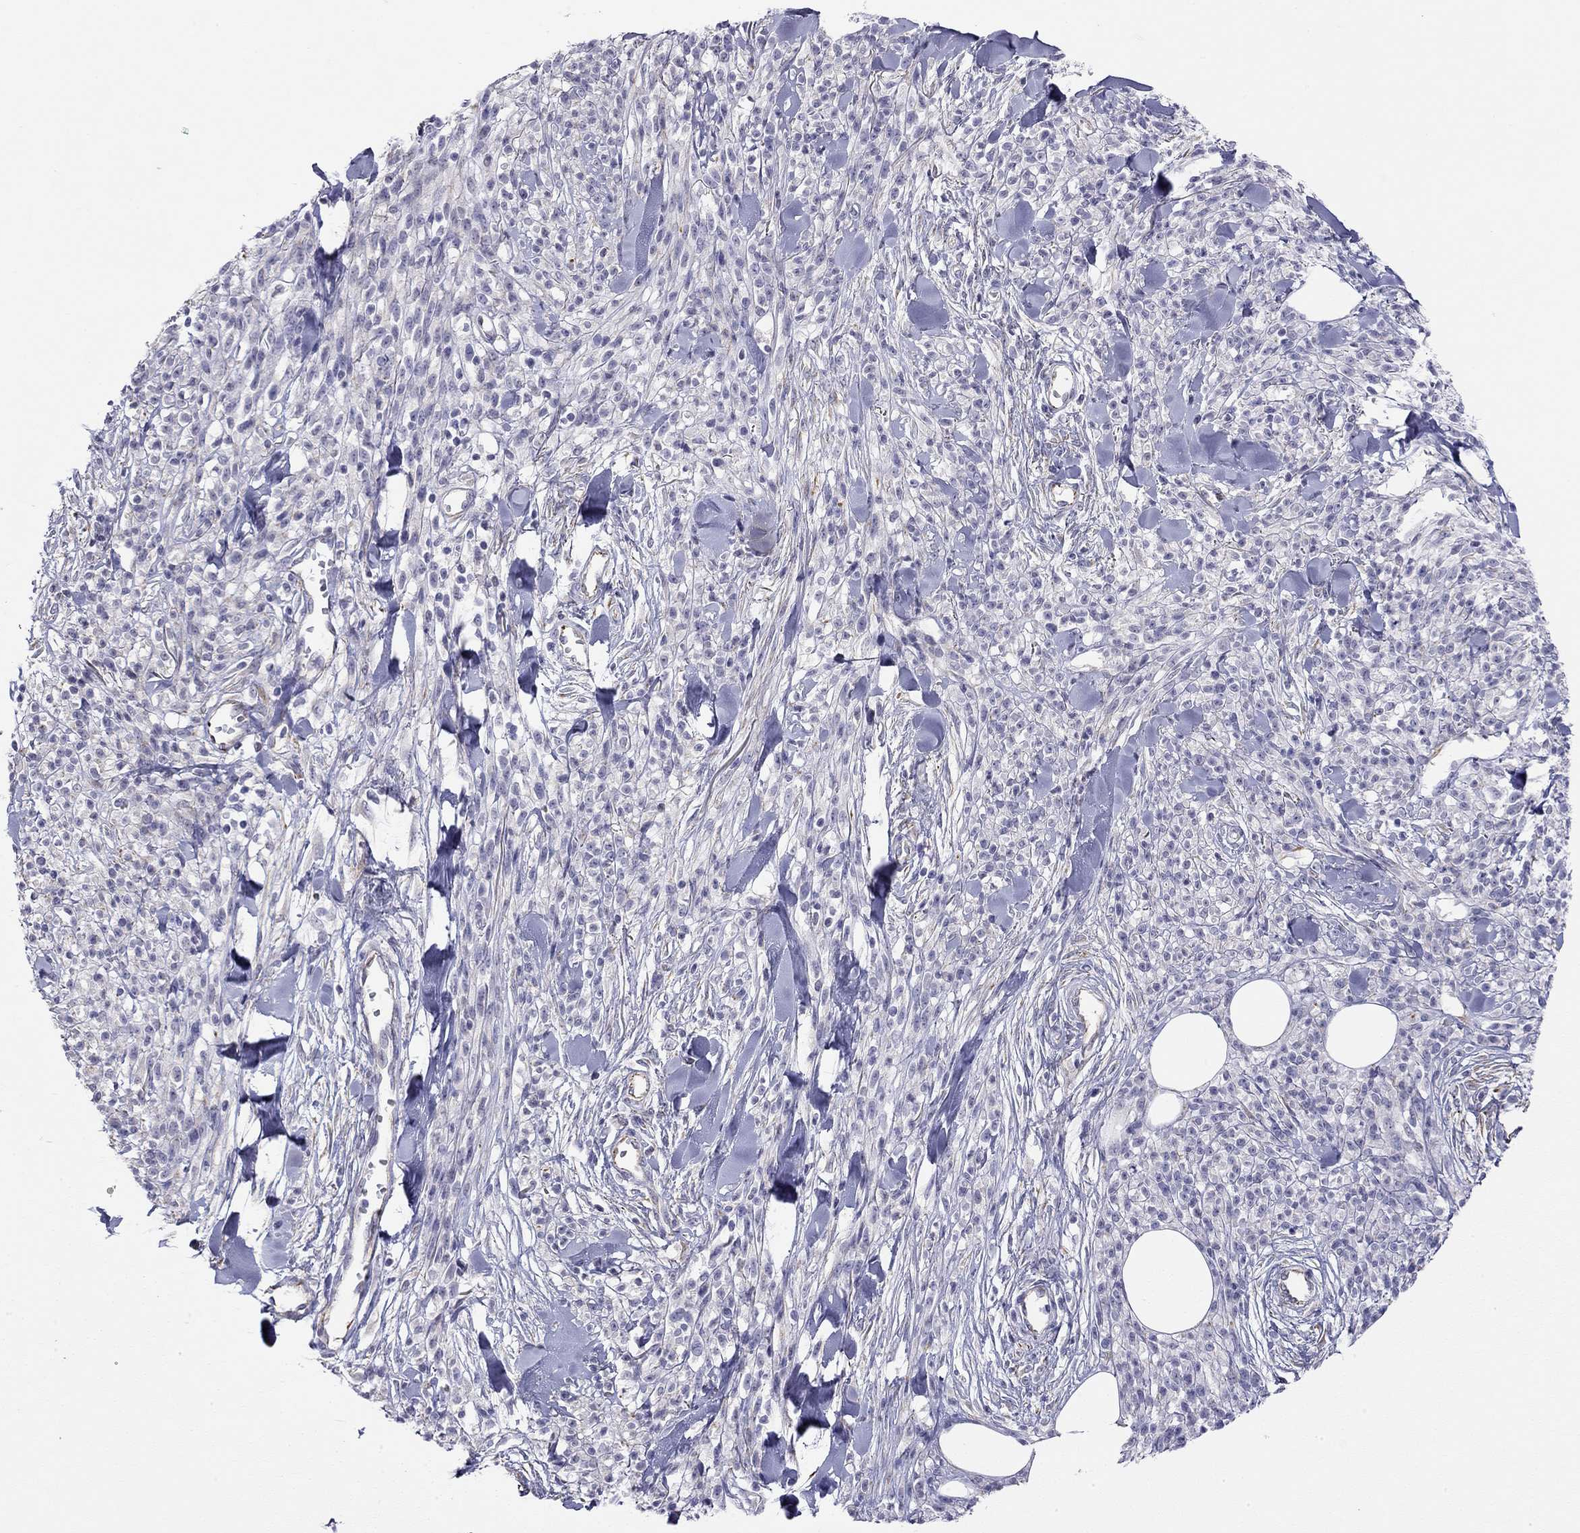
{"staining": {"intensity": "negative", "quantity": "none", "location": "none"}, "tissue": "melanoma", "cell_type": "Tumor cells", "image_type": "cancer", "snomed": [{"axis": "morphology", "description": "Malignant melanoma, NOS"}, {"axis": "topography", "description": "Skin"}, {"axis": "topography", "description": "Skin of trunk"}], "caption": "Immunohistochemistry (IHC) histopathology image of malignant melanoma stained for a protein (brown), which exhibits no positivity in tumor cells.", "gene": "RTL1", "patient": {"sex": "male", "age": 74}}